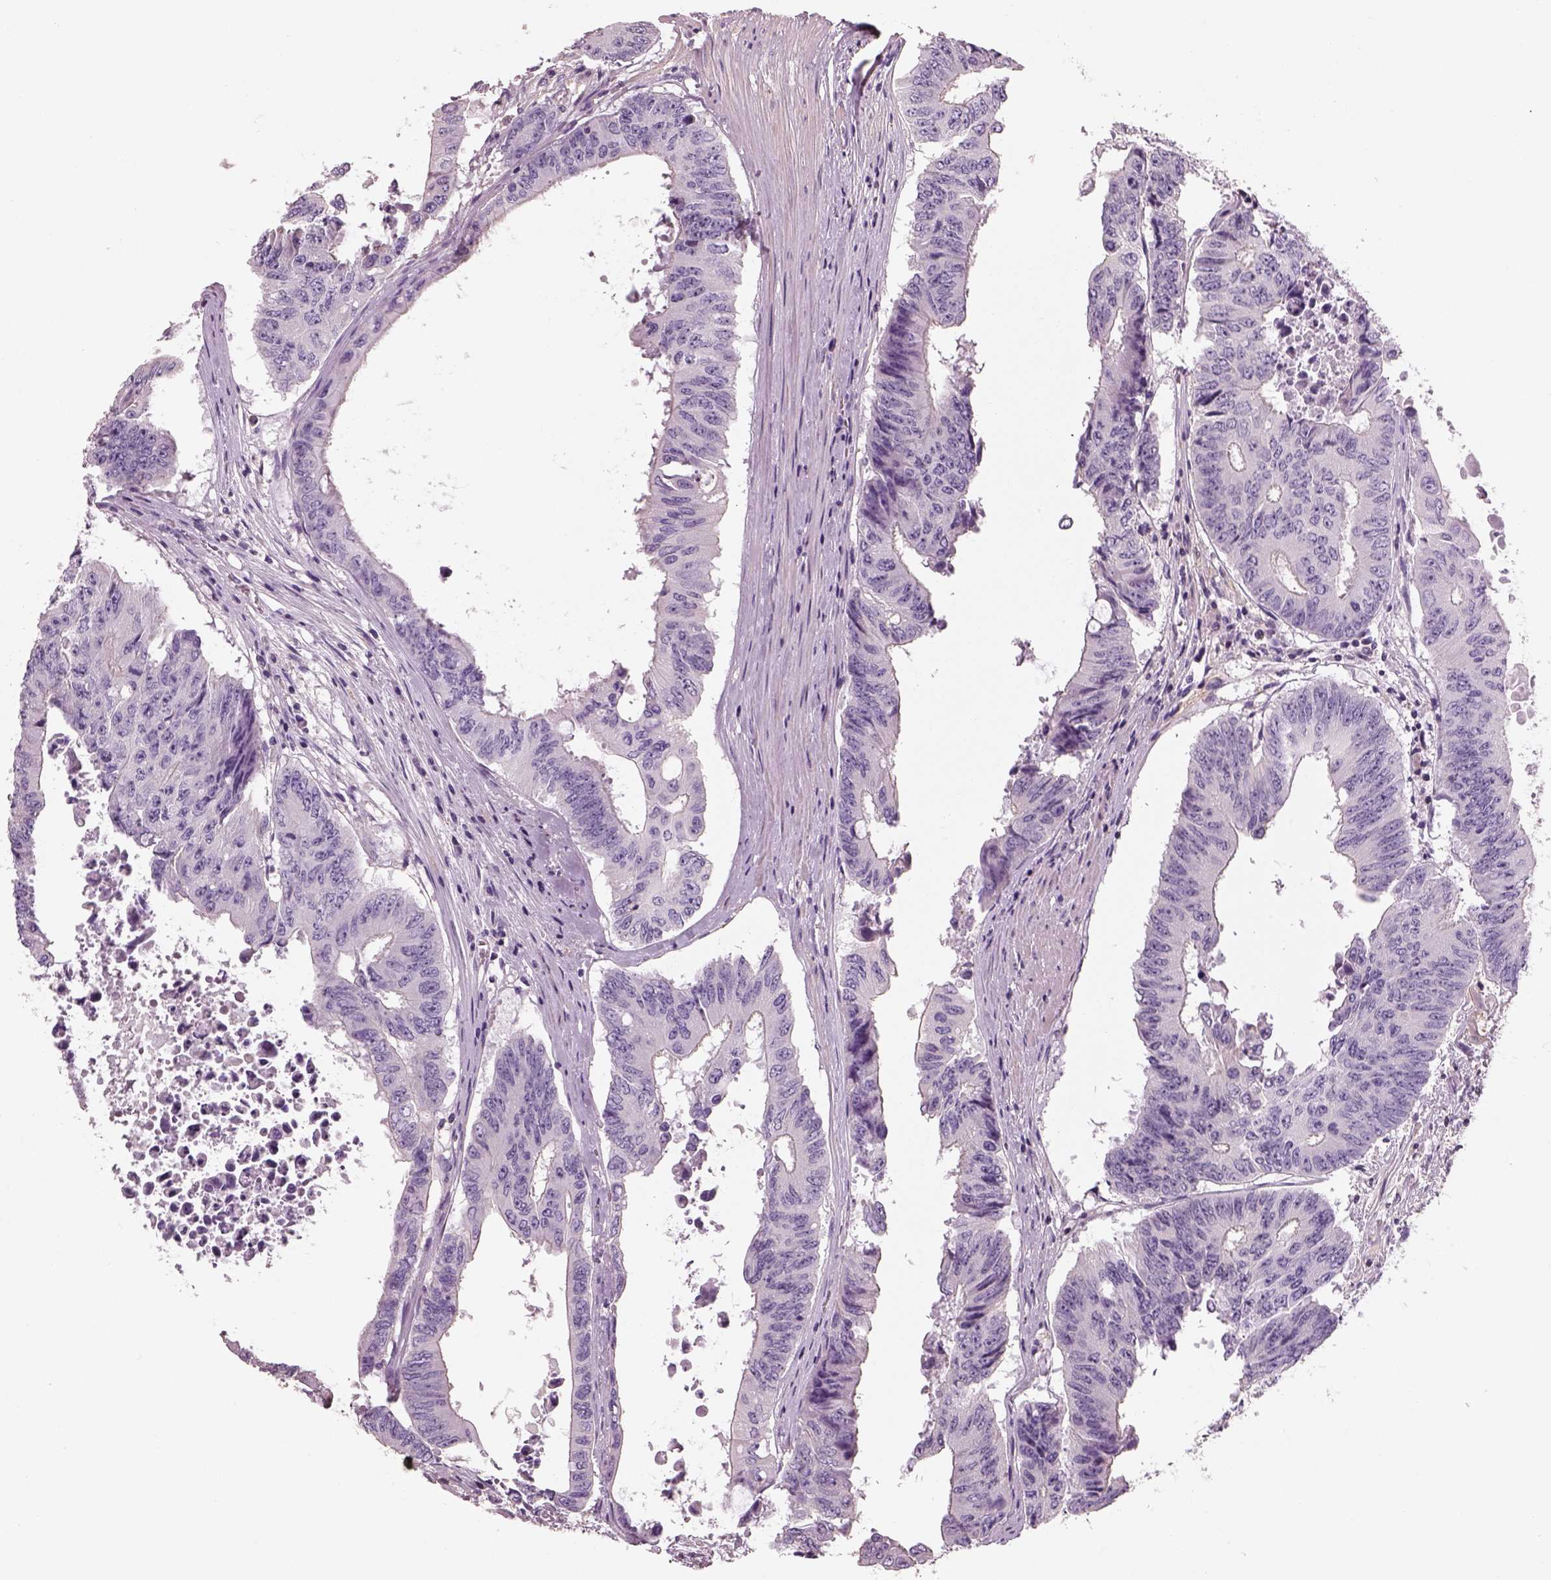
{"staining": {"intensity": "negative", "quantity": "none", "location": "none"}, "tissue": "colorectal cancer", "cell_type": "Tumor cells", "image_type": "cancer", "snomed": [{"axis": "morphology", "description": "Adenocarcinoma, NOS"}, {"axis": "topography", "description": "Rectum"}], "caption": "Human colorectal cancer (adenocarcinoma) stained for a protein using immunohistochemistry (IHC) demonstrates no expression in tumor cells.", "gene": "OTUD6A", "patient": {"sex": "male", "age": 59}}